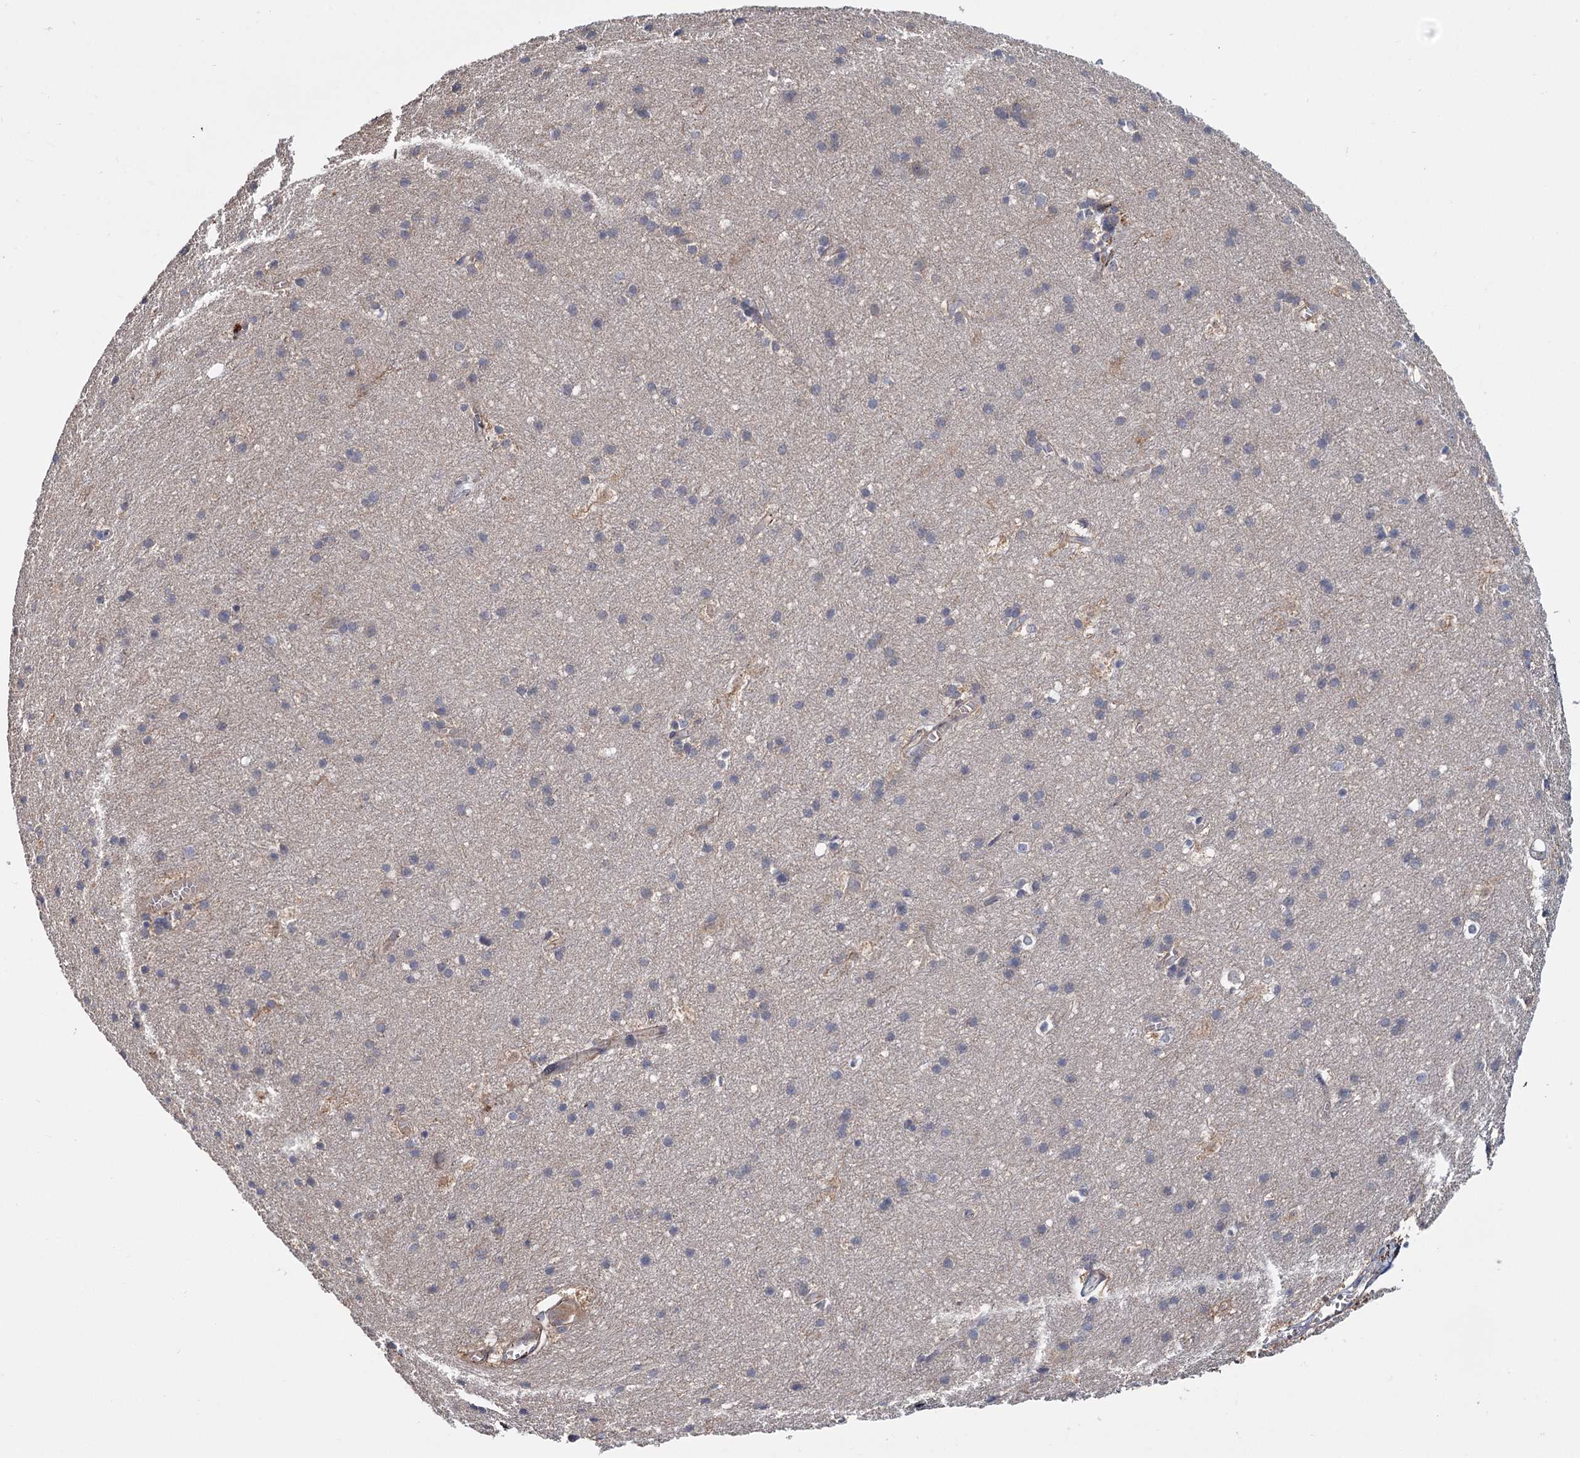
{"staining": {"intensity": "weak", "quantity": ">75%", "location": "cytoplasmic/membranous"}, "tissue": "cerebral cortex", "cell_type": "Endothelial cells", "image_type": "normal", "snomed": [{"axis": "morphology", "description": "Normal tissue, NOS"}, {"axis": "topography", "description": "Cerebral cortex"}], "caption": "Cerebral cortex stained for a protein shows weak cytoplasmic/membranous positivity in endothelial cells. (Stains: DAB in brown, nuclei in blue, Microscopy: brightfield microscopy at high magnification).", "gene": "MTRR", "patient": {"sex": "male", "age": 54}}